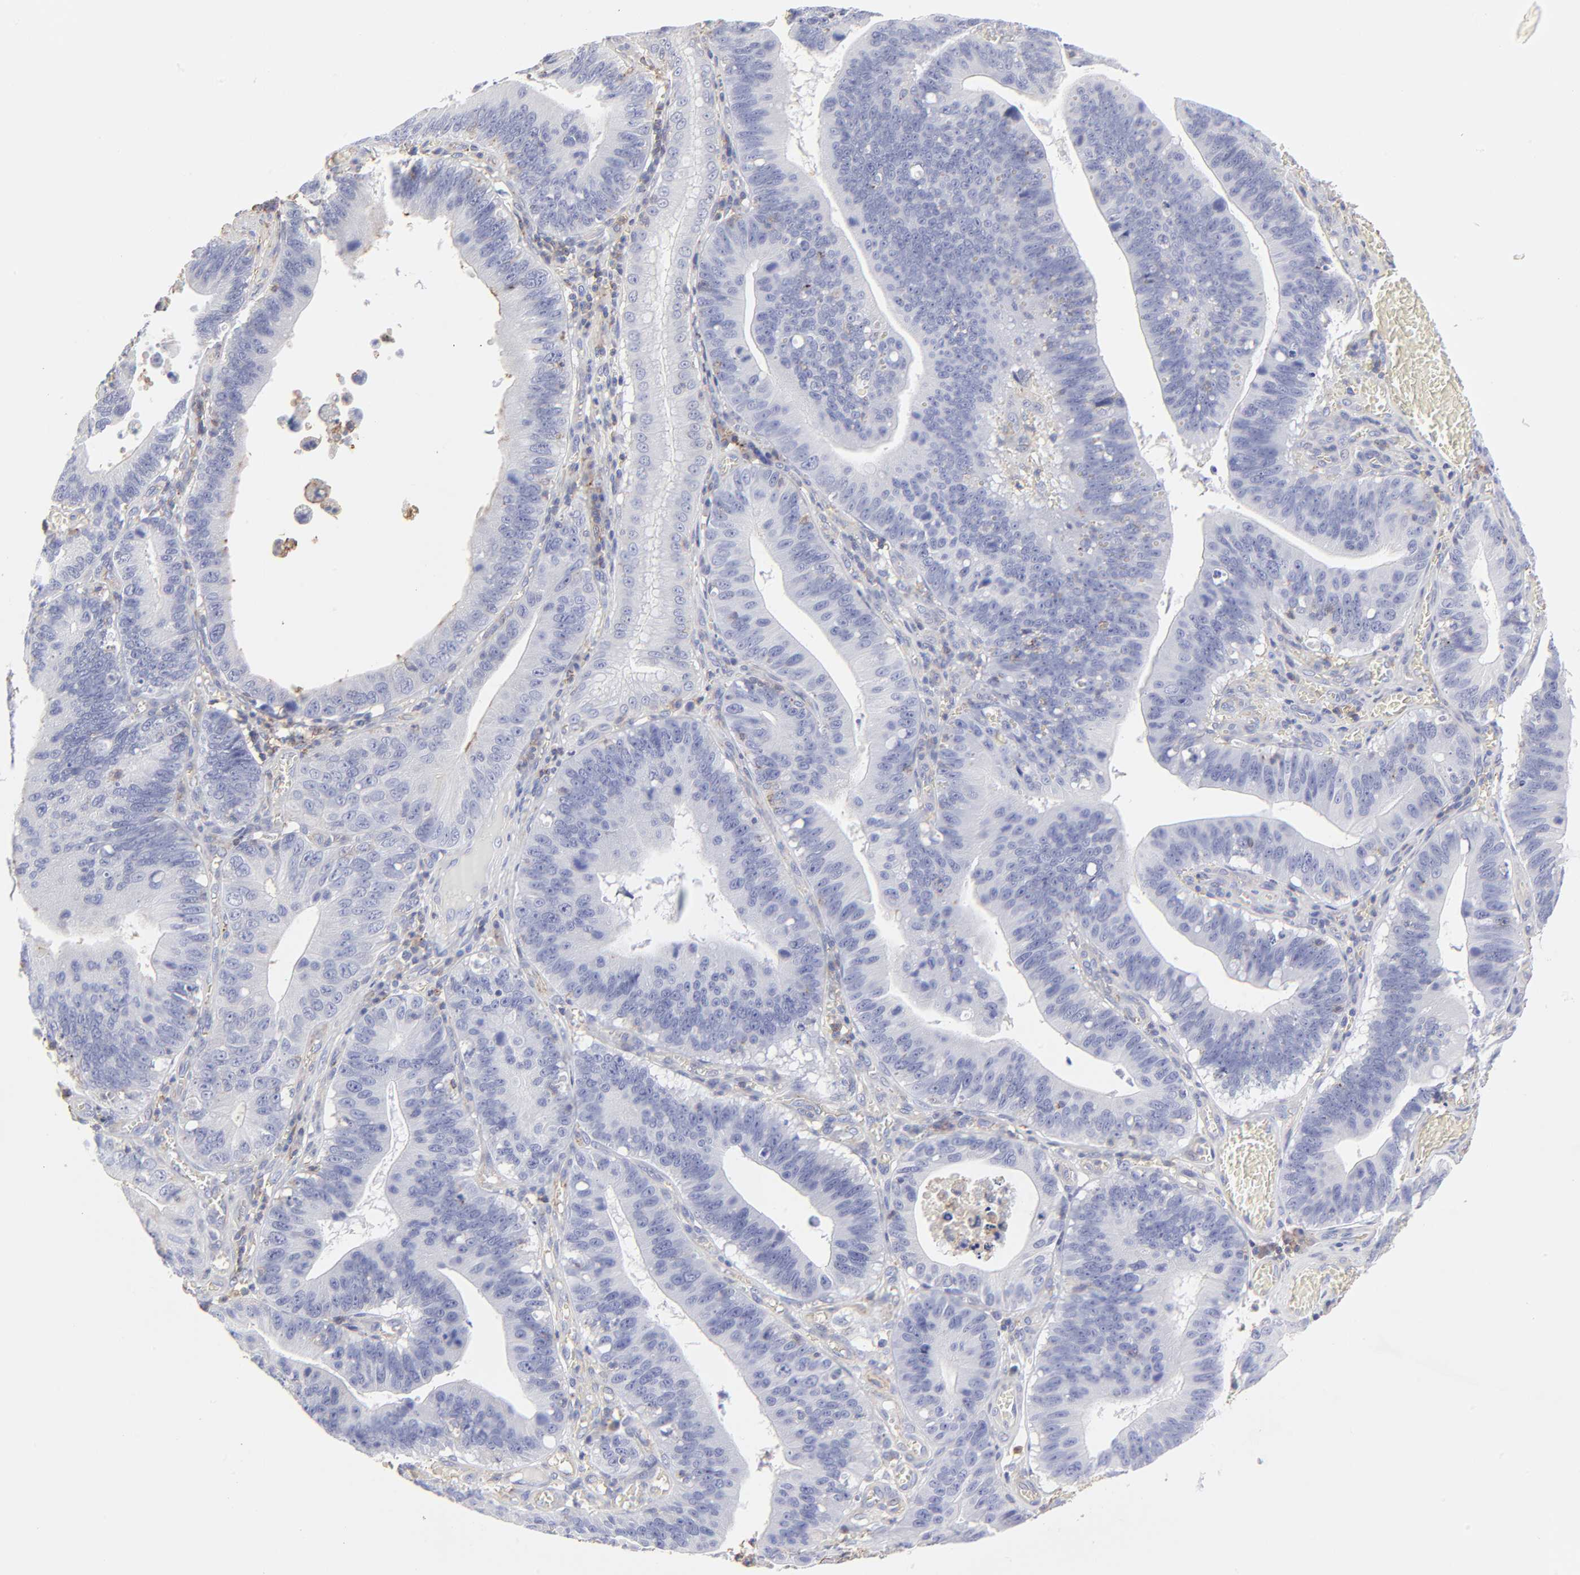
{"staining": {"intensity": "negative", "quantity": "none", "location": "none"}, "tissue": "stomach cancer", "cell_type": "Tumor cells", "image_type": "cancer", "snomed": [{"axis": "morphology", "description": "Adenocarcinoma, NOS"}, {"axis": "topography", "description": "Stomach"}, {"axis": "topography", "description": "Gastric cardia"}], "caption": "Protein analysis of stomach cancer demonstrates no significant expression in tumor cells.", "gene": "ANXA6", "patient": {"sex": "male", "age": 59}}